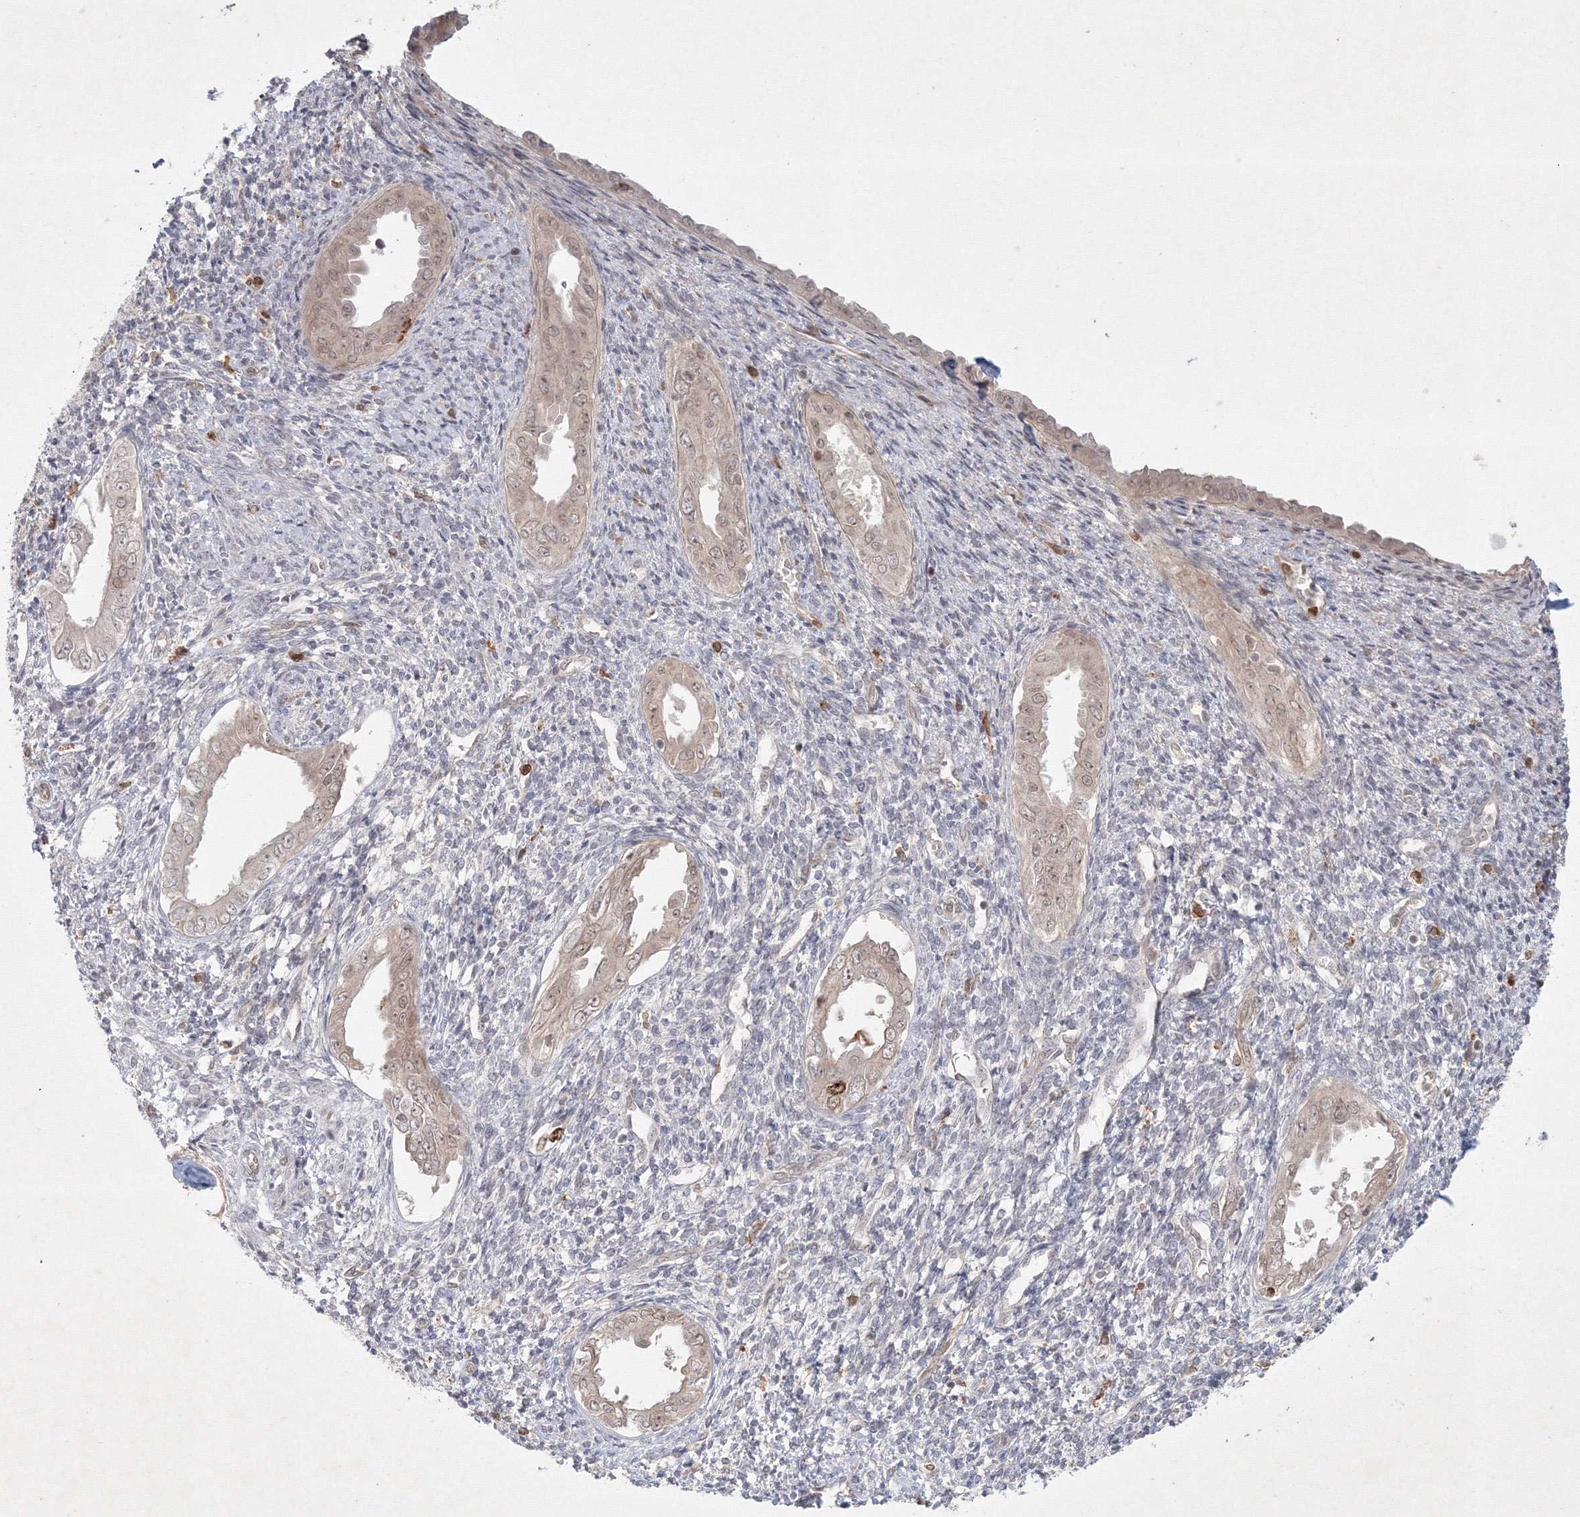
{"staining": {"intensity": "negative", "quantity": "none", "location": "none"}, "tissue": "endometrium", "cell_type": "Cells in endometrial stroma", "image_type": "normal", "snomed": [{"axis": "morphology", "description": "Normal tissue, NOS"}, {"axis": "topography", "description": "Endometrium"}], "caption": "A high-resolution histopathology image shows IHC staining of normal endometrium, which reveals no significant staining in cells in endometrial stroma. (DAB immunohistochemistry with hematoxylin counter stain).", "gene": "KIF20A", "patient": {"sex": "female", "age": 66}}